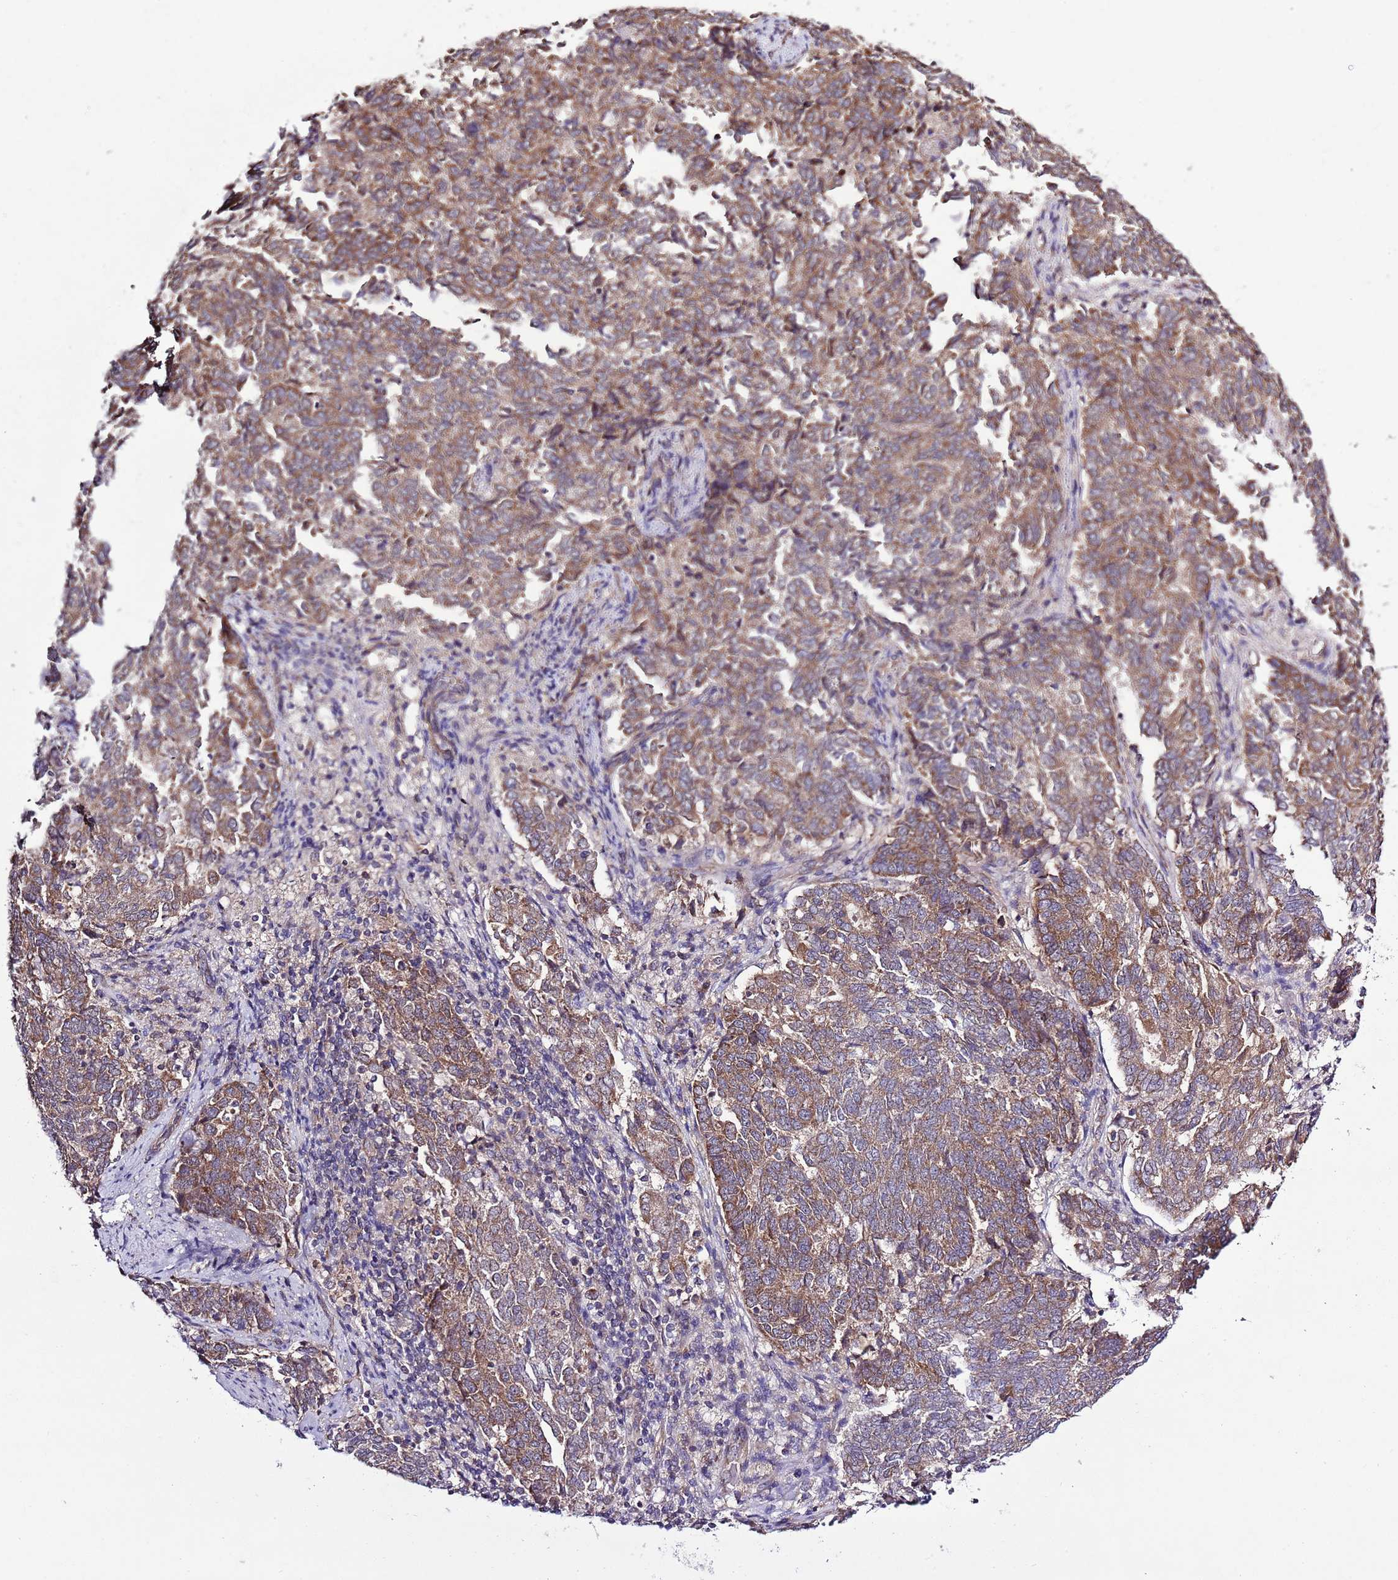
{"staining": {"intensity": "moderate", "quantity": ">75%", "location": "cytoplasmic/membranous"}, "tissue": "endometrial cancer", "cell_type": "Tumor cells", "image_type": "cancer", "snomed": [{"axis": "morphology", "description": "Adenocarcinoma, NOS"}, {"axis": "topography", "description": "Endometrium"}], "caption": "There is medium levels of moderate cytoplasmic/membranous positivity in tumor cells of endometrial cancer, as demonstrated by immunohistochemical staining (brown color).", "gene": "MFNG", "patient": {"sex": "female", "age": 80}}